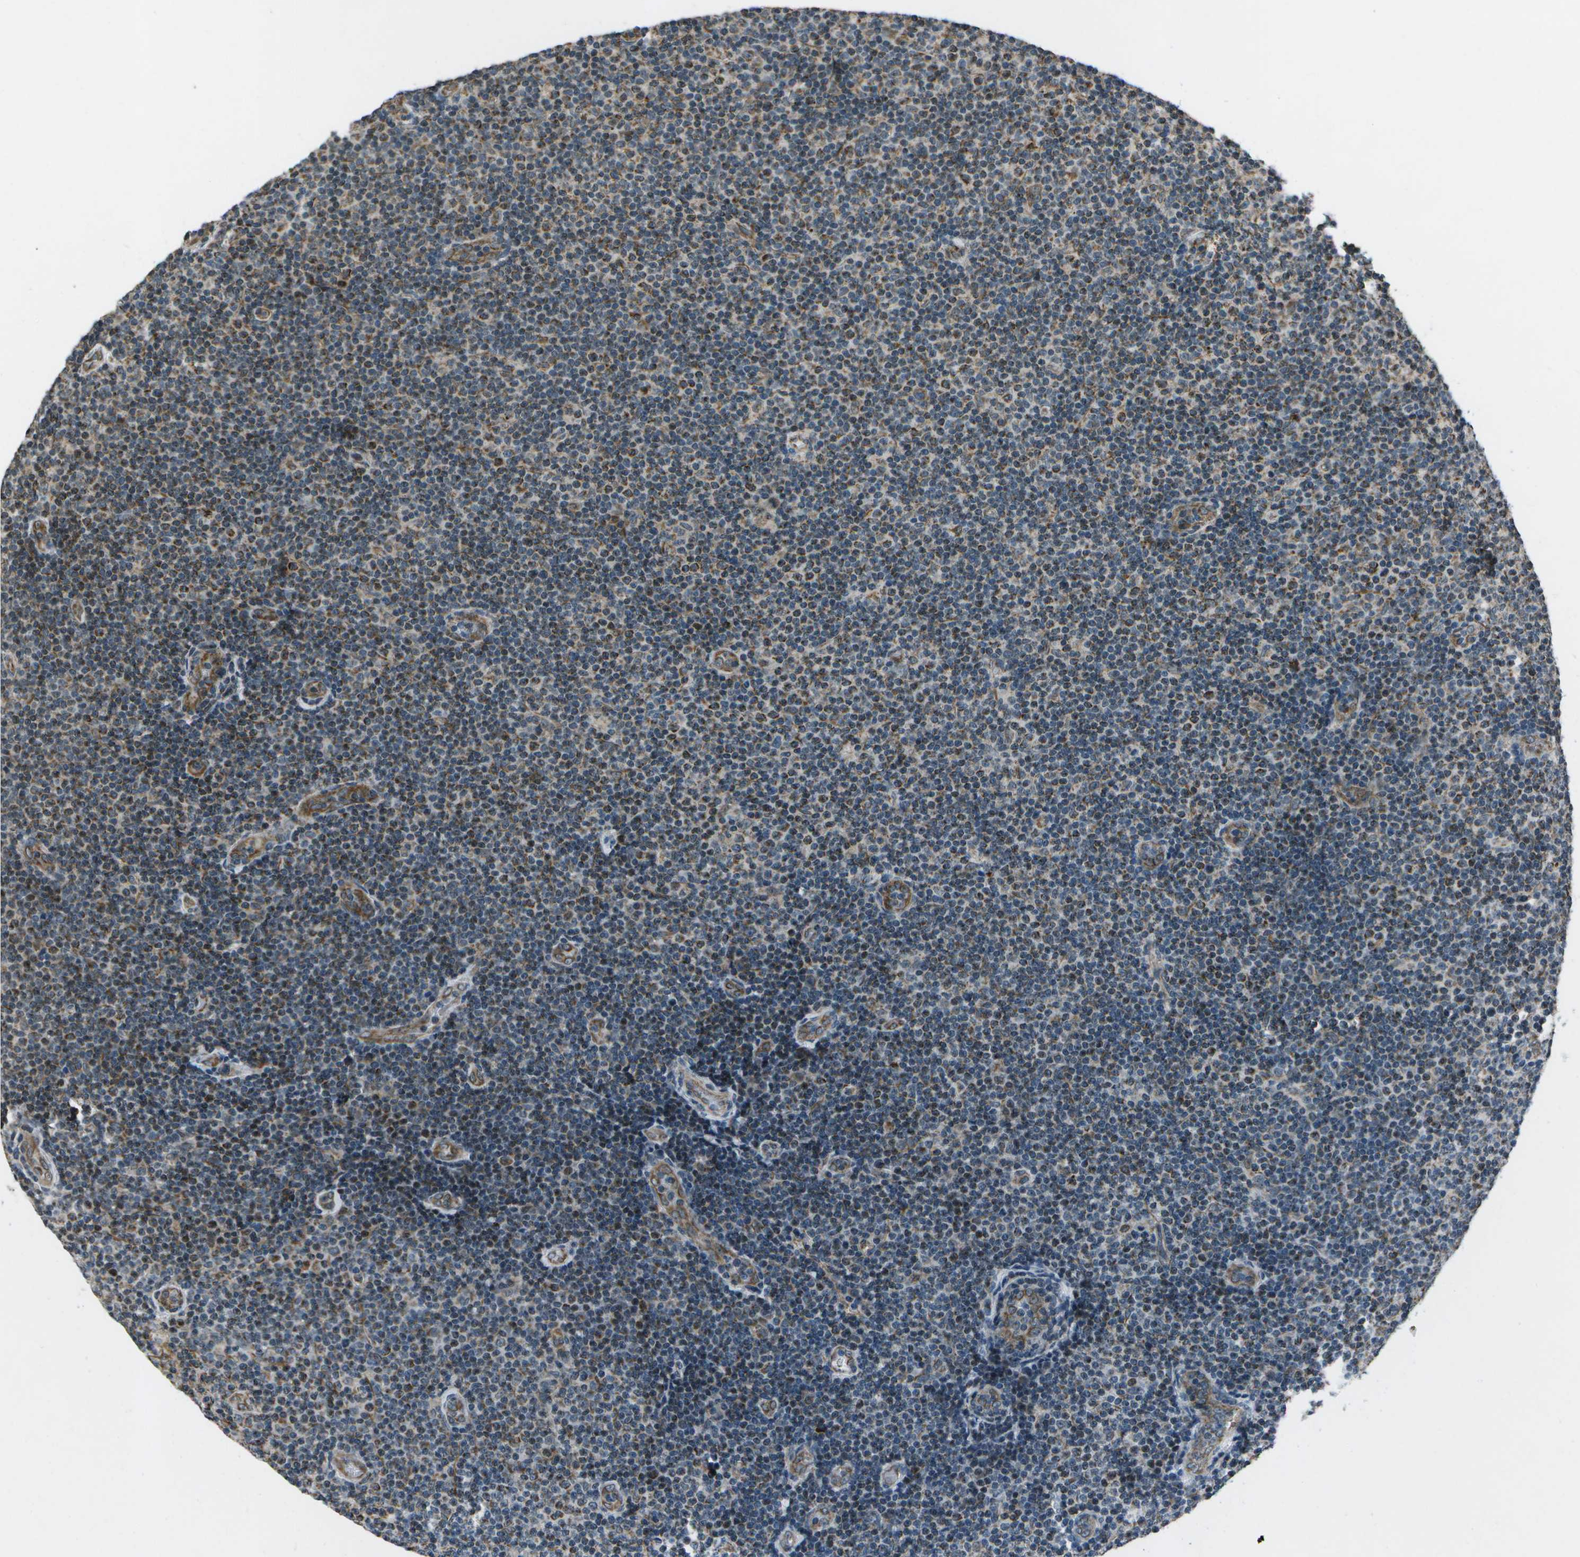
{"staining": {"intensity": "moderate", "quantity": "25%-75%", "location": "cytoplasmic/membranous"}, "tissue": "lymphoma", "cell_type": "Tumor cells", "image_type": "cancer", "snomed": [{"axis": "morphology", "description": "Malignant lymphoma, non-Hodgkin's type, Low grade"}, {"axis": "topography", "description": "Lymph node"}], "caption": "Protein expression analysis of human malignant lymphoma, non-Hodgkin's type (low-grade) reveals moderate cytoplasmic/membranous staining in about 25%-75% of tumor cells. (Brightfield microscopy of DAB IHC at high magnification).", "gene": "EIF2AK1", "patient": {"sex": "male", "age": 83}}